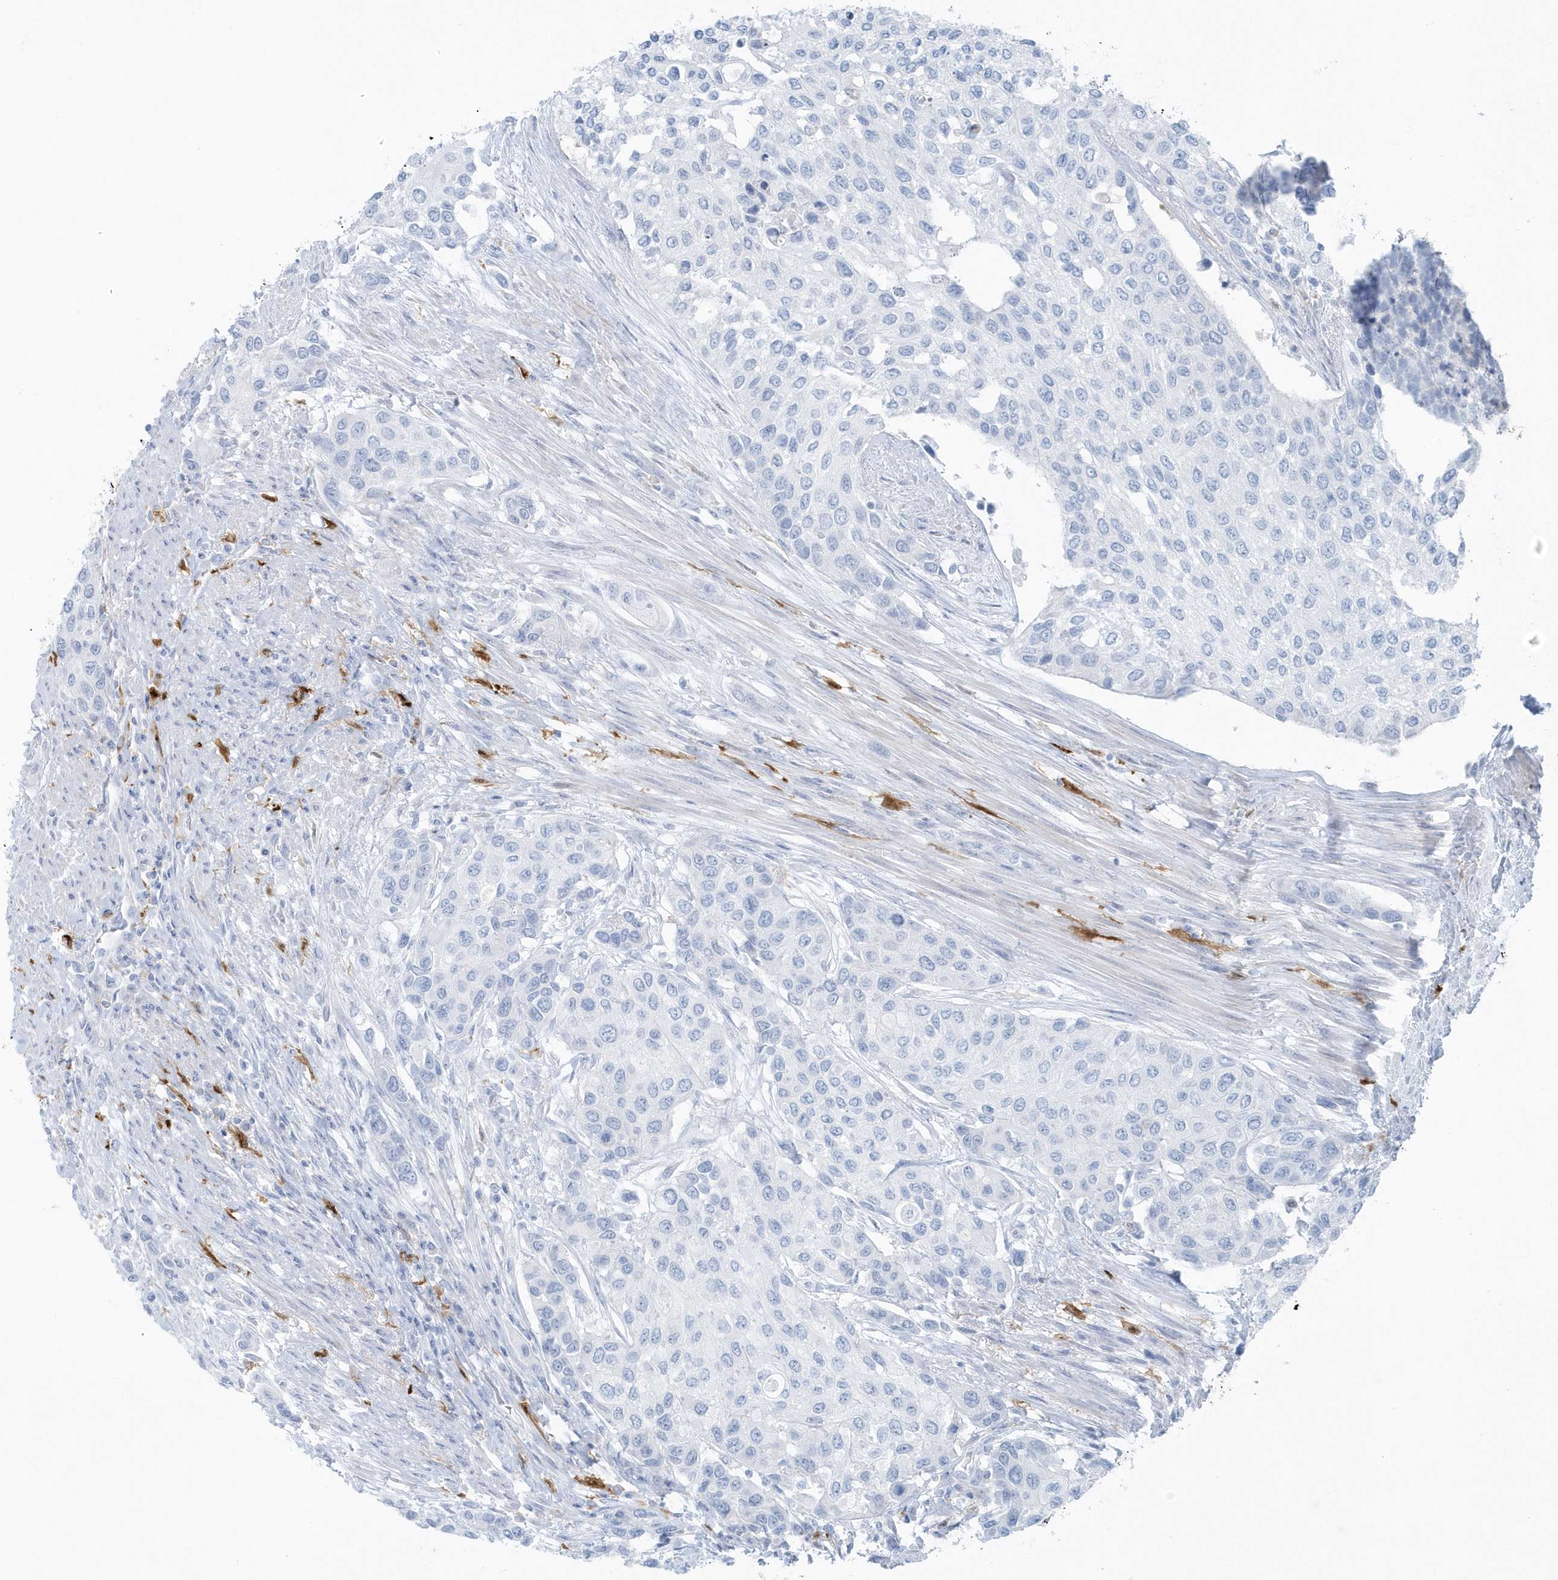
{"staining": {"intensity": "negative", "quantity": "none", "location": "none"}, "tissue": "urothelial cancer", "cell_type": "Tumor cells", "image_type": "cancer", "snomed": [{"axis": "morphology", "description": "Normal tissue, NOS"}, {"axis": "morphology", "description": "Urothelial carcinoma, High grade"}, {"axis": "topography", "description": "Vascular tissue"}, {"axis": "topography", "description": "Urinary bladder"}], "caption": "High-grade urothelial carcinoma was stained to show a protein in brown. There is no significant expression in tumor cells. (IHC, brightfield microscopy, high magnification).", "gene": "FAM98A", "patient": {"sex": "female", "age": 56}}